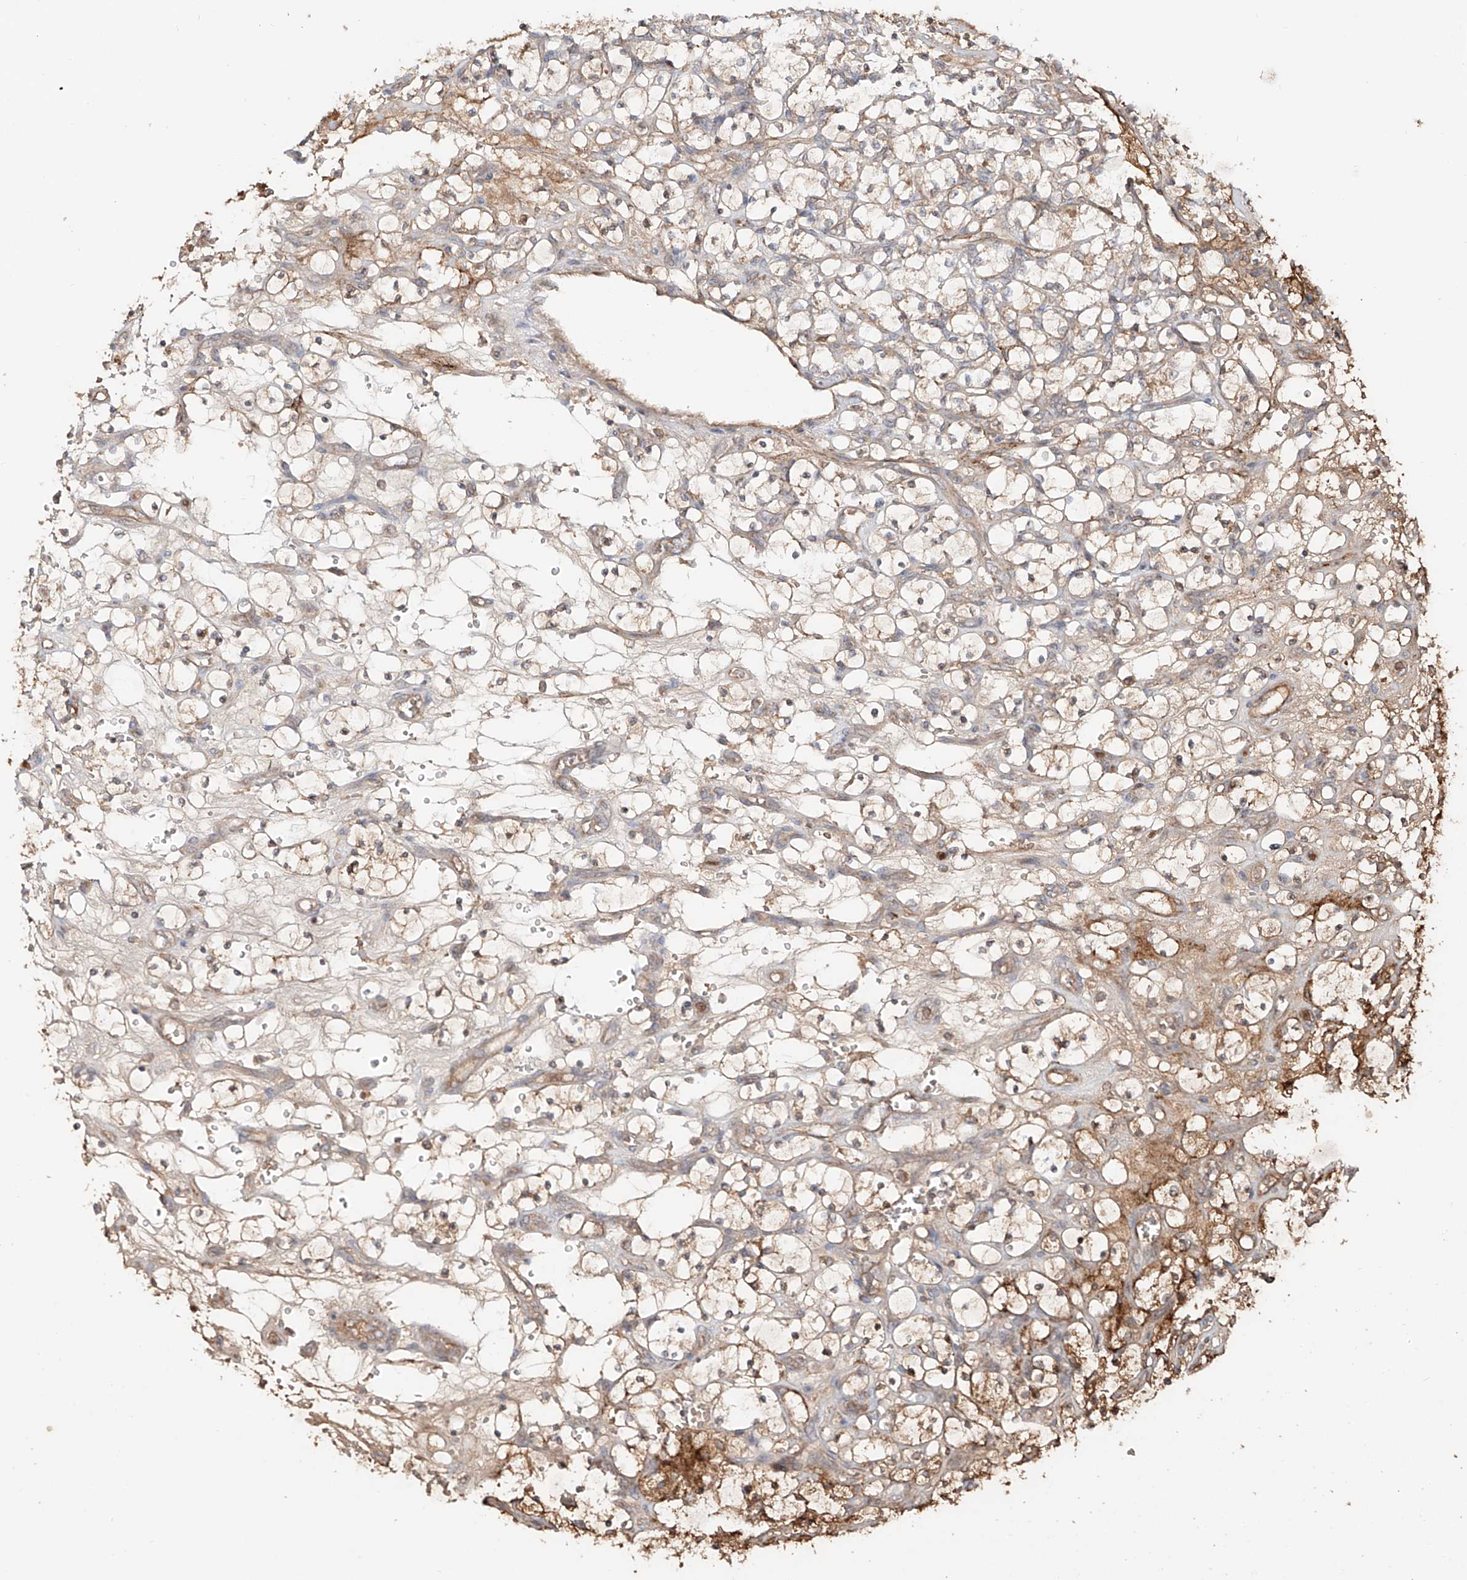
{"staining": {"intensity": "moderate", "quantity": "<25%", "location": "cytoplasmic/membranous"}, "tissue": "renal cancer", "cell_type": "Tumor cells", "image_type": "cancer", "snomed": [{"axis": "morphology", "description": "Adenocarcinoma, NOS"}, {"axis": "topography", "description": "Kidney"}], "caption": "The photomicrograph displays a brown stain indicating the presence of a protein in the cytoplasmic/membranous of tumor cells in adenocarcinoma (renal). Immunohistochemistry (ihc) stains the protein of interest in brown and the nuclei are stained blue.", "gene": "ERO1A", "patient": {"sex": "female", "age": 69}}